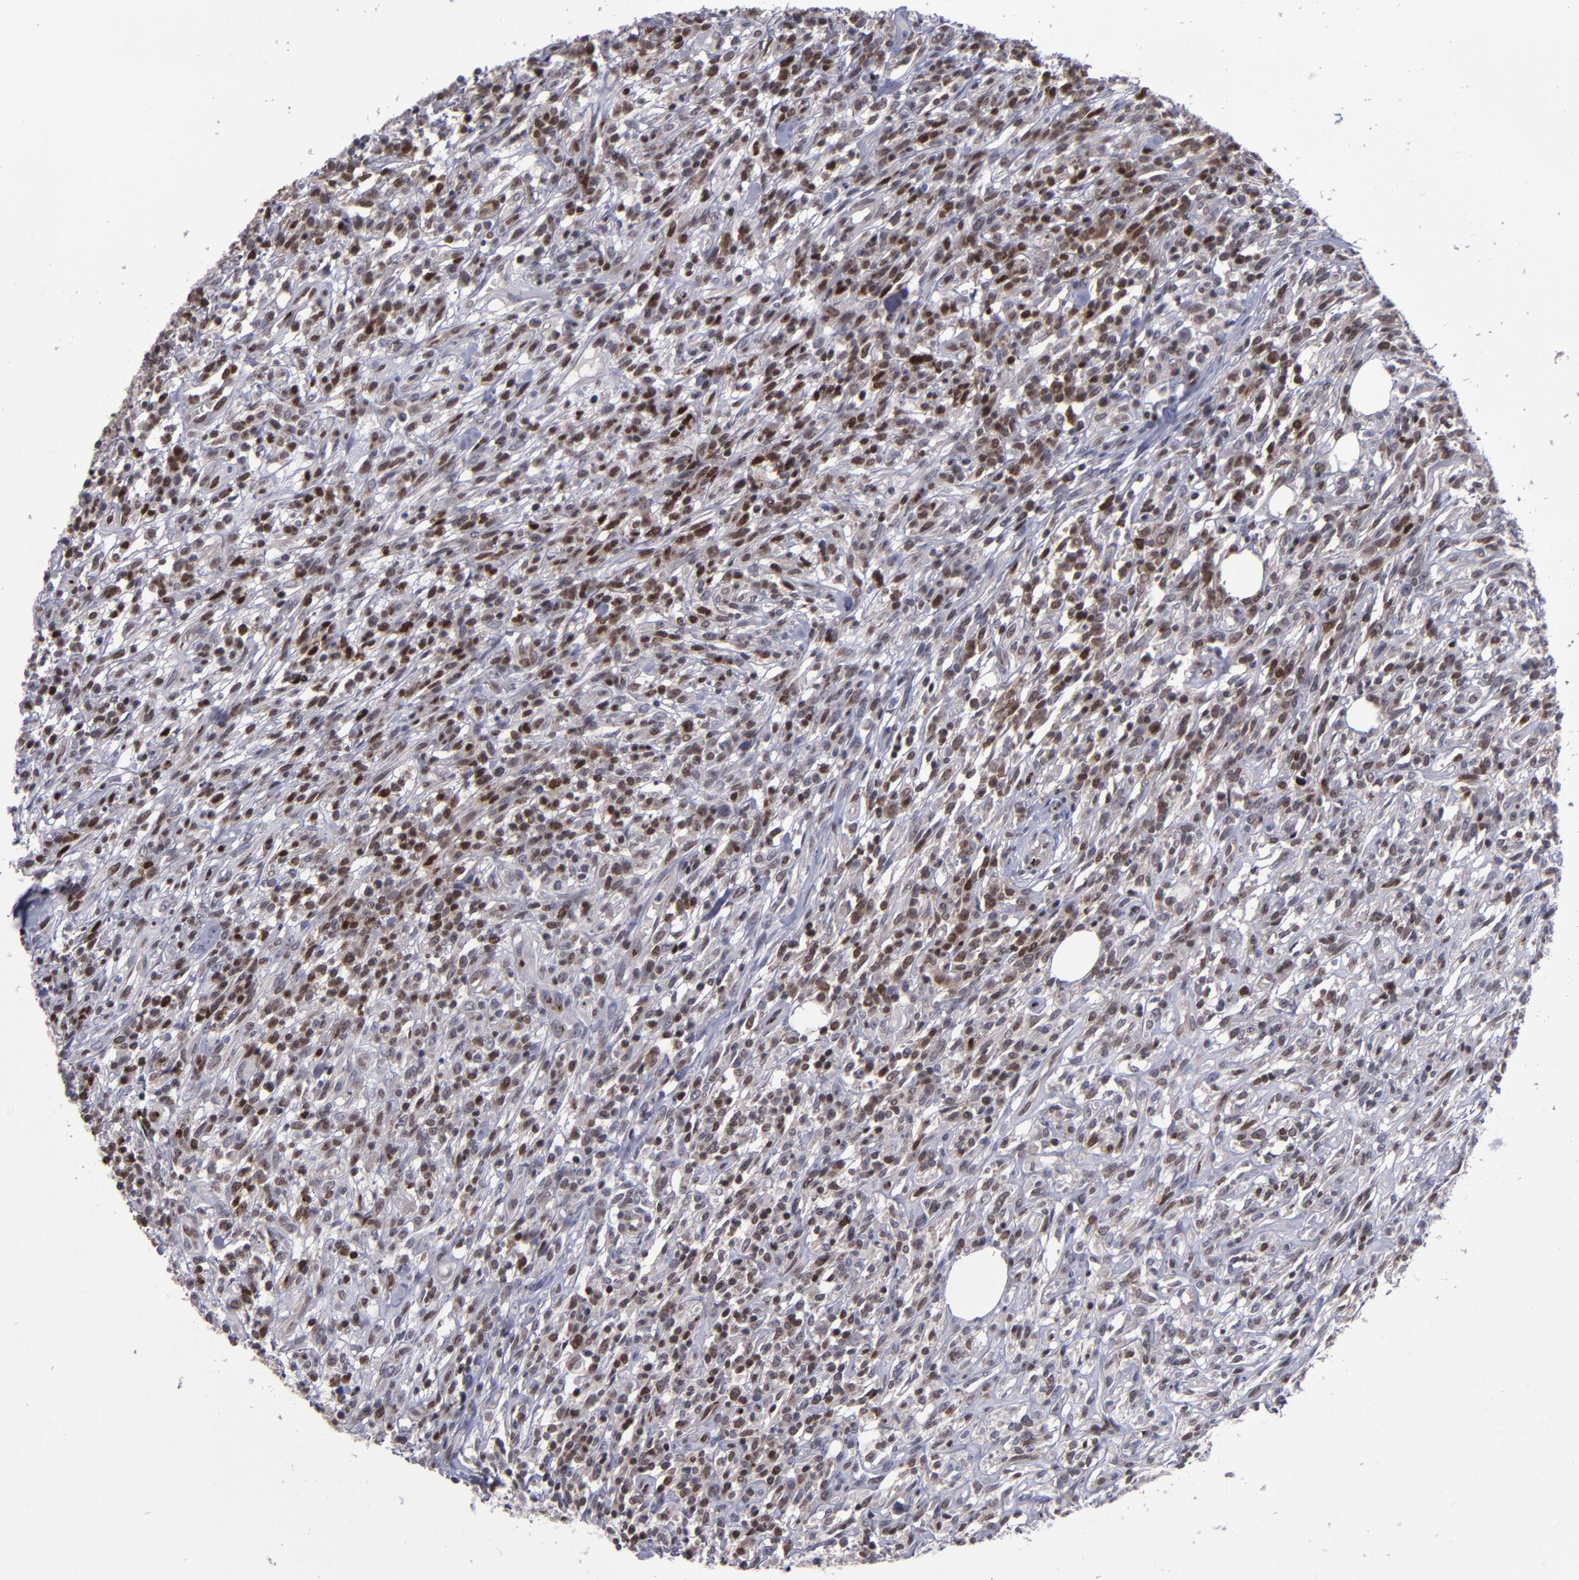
{"staining": {"intensity": "moderate", "quantity": ">75%", "location": "nuclear"}, "tissue": "lymphoma", "cell_type": "Tumor cells", "image_type": "cancer", "snomed": [{"axis": "morphology", "description": "Malignant lymphoma, non-Hodgkin's type, High grade"}, {"axis": "topography", "description": "Lymph node"}], "caption": "Tumor cells exhibit medium levels of moderate nuclear expression in approximately >75% of cells in human high-grade malignant lymphoma, non-Hodgkin's type.", "gene": "MGMT", "patient": {"sex": "female", "age": 73}}